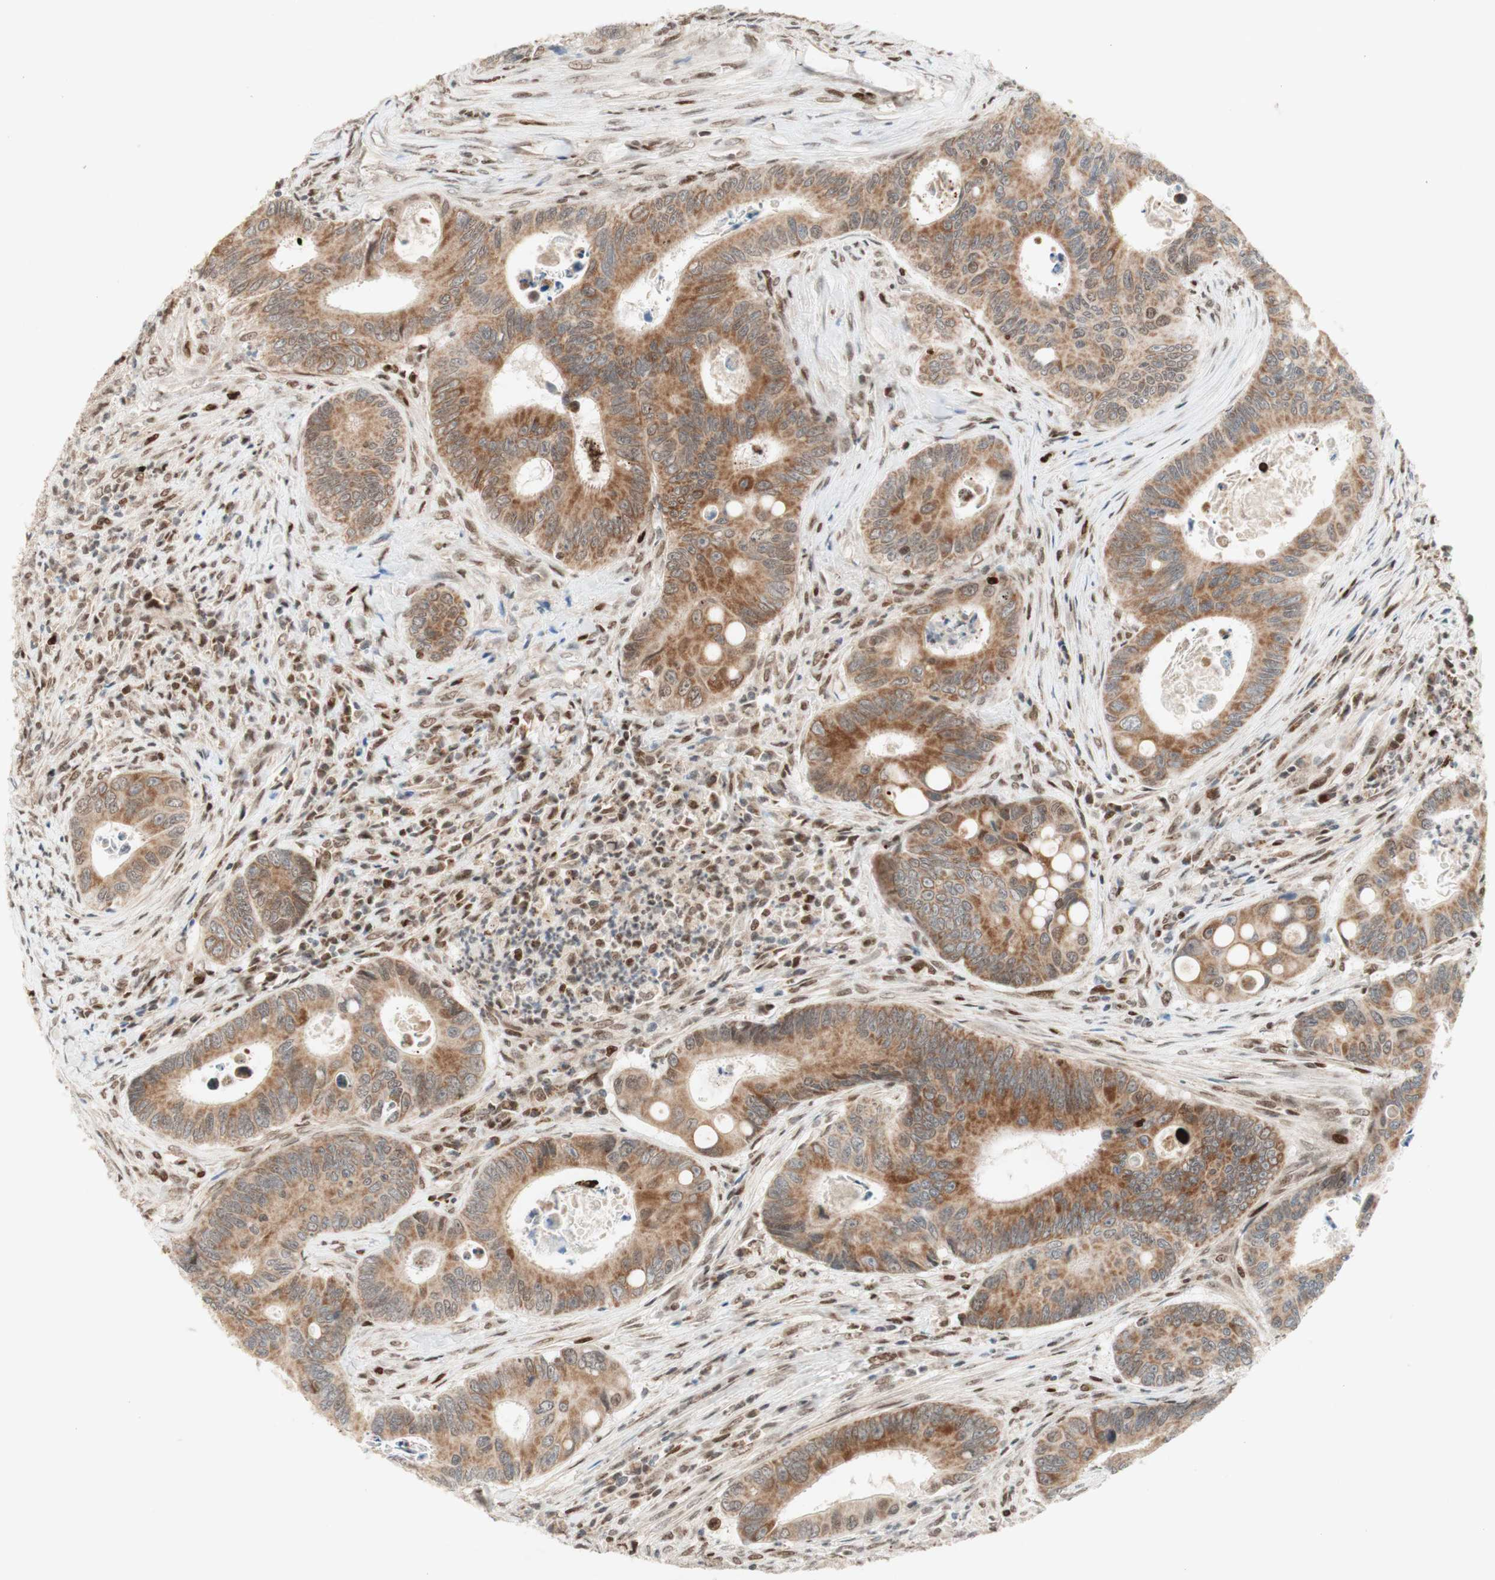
{"staining": {"intensity": "moderate", "quantity": "<25%", "location": "cytoplasmic/membranous"}, "tissue": "colorectal cancer", "cell_type": "Tumor cells", "image_type": "cancer", "snomed": [{"axis": "morphology", "description": "Inflammation, NOS"}, {"axis": "morphology", "description": "Adenocarcinoma, NOS"}, {"axis": "topography", "description": "Colon"}], "caption": "Immunohistochemical staining of human colorectal cancer (adenocarcinoma) exhibits low levels of moderate cytoplasmic/membranous protein staining in about <25% of tumor cells. Using DAB (3,3'-diaminobenzidine) (brown) and hematoxylin (blue) stains, captured at high magnification using brightfield microscopy.", "gene": "DNMT3A", "patient": {"sex": "male", "age": 72}}